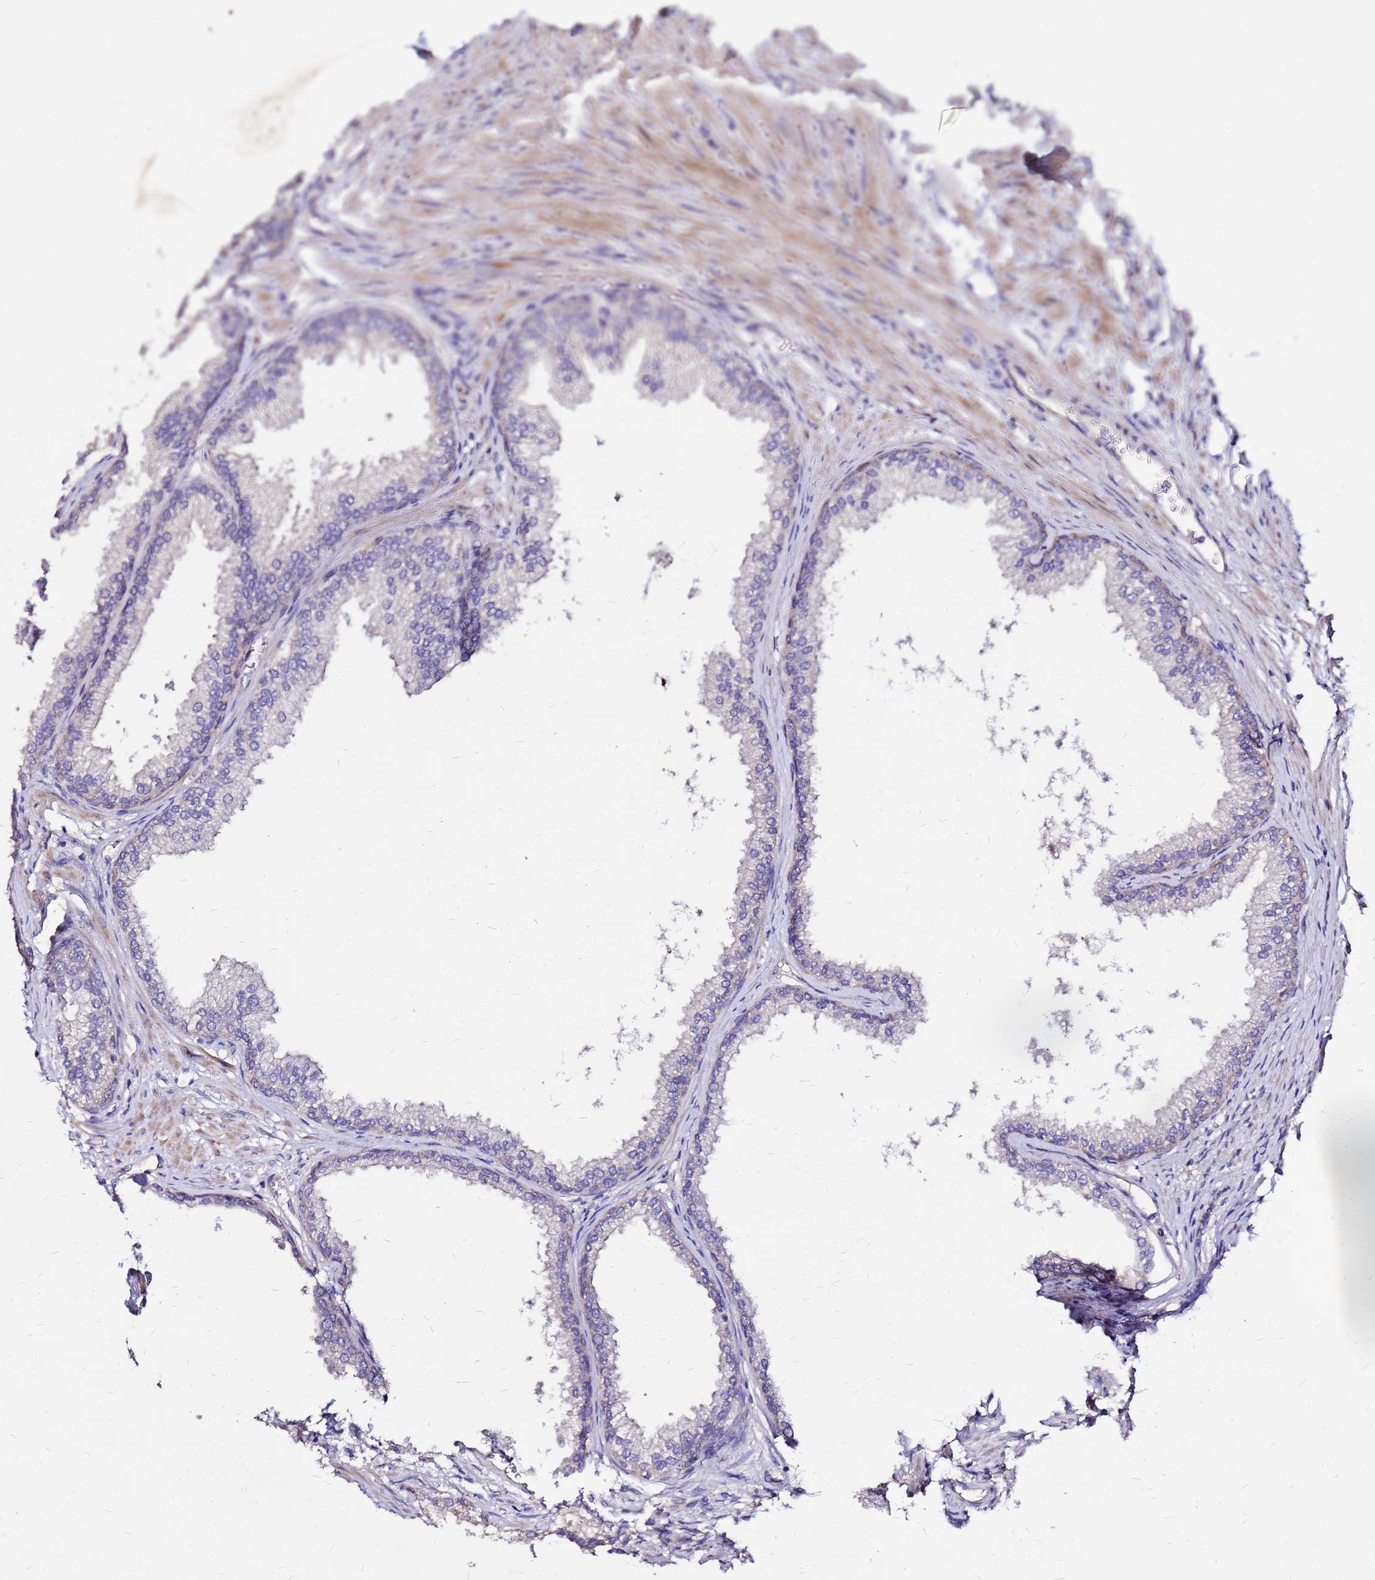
{"staining": {"intensity": "moderate", "quantity": "25%-75%", "location": "cytoplasmic/membranous"}, "tissue": "prostate", "cell_type": "Glandular cells", "image_type": "normal", "snomed": [{"axis": "morphology", "description": "Normal tissue, NOS"}, {"axis": "topography", "description": "Prostate"}], "caption": "Unremarkable prostate reveals moderate cytoplasmic/membranous staining in about 25%-75% of glandular cells (brown staining indicates protein expression, while blue staining denotes nuclei)..", "gene": "ARHGEF35", "patient": {"sex": "male", "age": 76}}